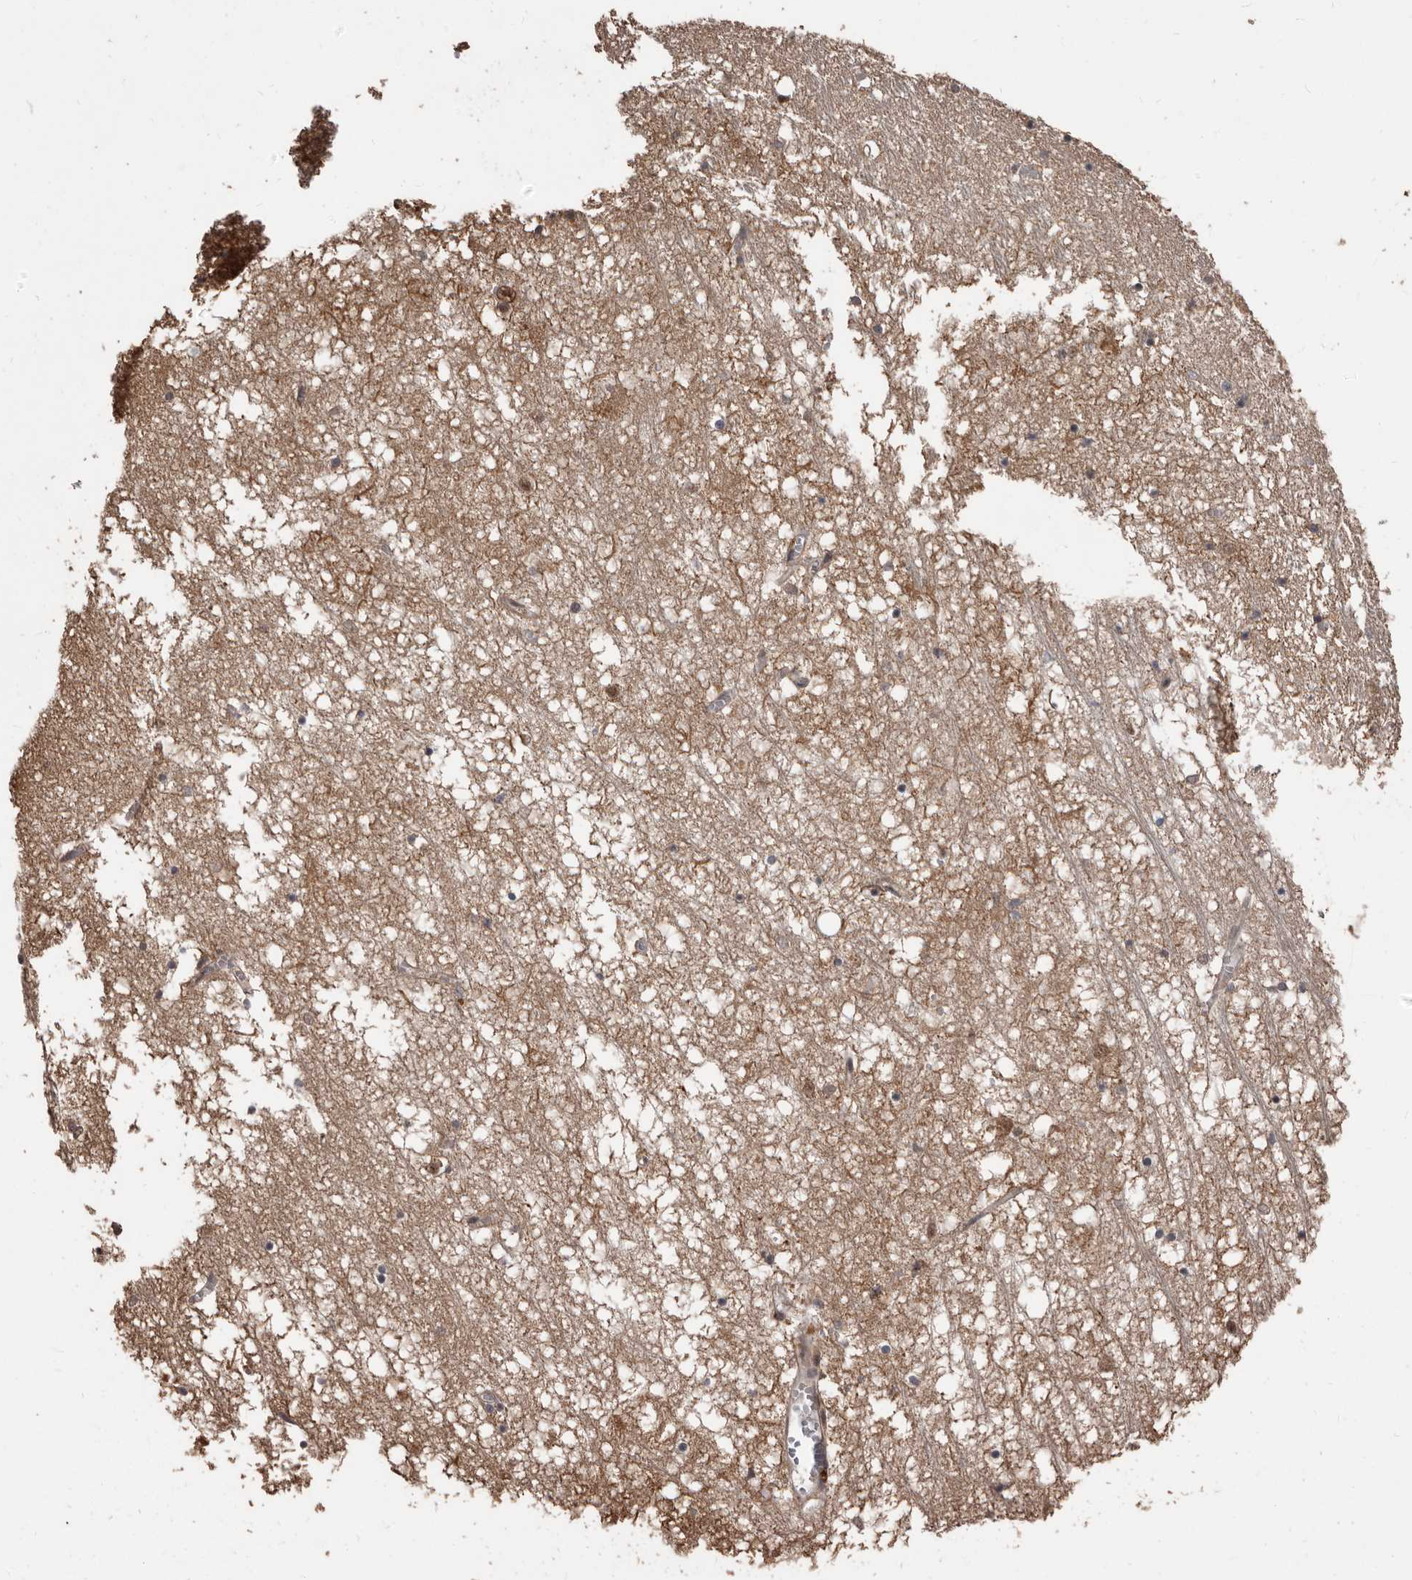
{"staining": {"intensity": "weak", "quantity": "25%-75%", "location": "nuclear"}, "tissue": "hippocampus", "cell_type": "Glial cells", "image_type": "normal", "snomed": [{"axis": "morphology", "description": "Normal tissue, NOS"}, {"axis": "topography", "description": "Hippocampus"}], "caption": "IHC photomicrograph of unremarkable hippocampus: hippocampus stained using immunohistochemistry exhibits low levels of weak protein expression localized specifically in the nuclear of glial cells, appearing as a nuclear brown color.", "gene": "AHR", "patient": {"sex": "male", "age": 70}}